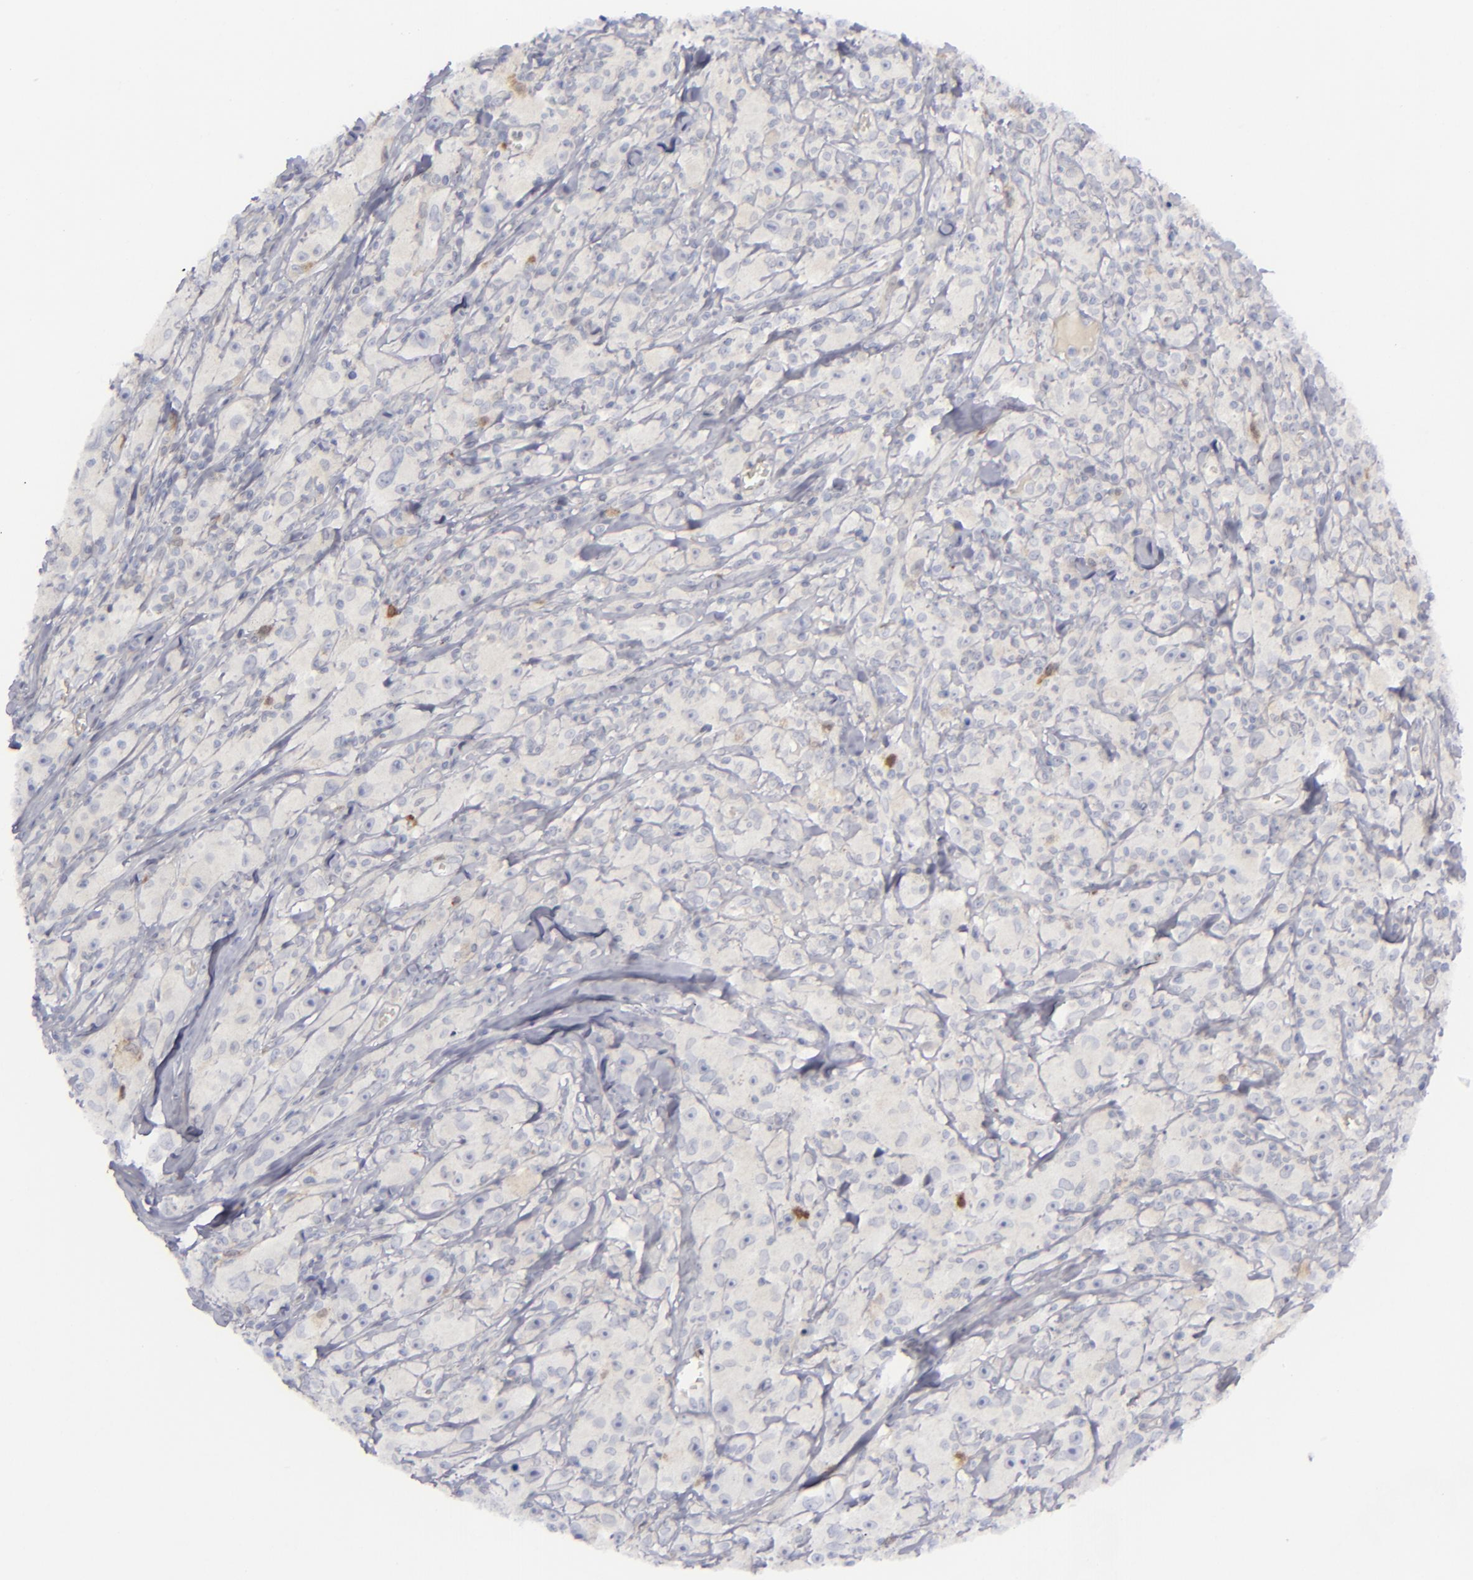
{"staining": {"intensity": "moderate", "quantity": "<25%", "location": "cytoplasmic/membranous,nuclear"}, "tissue": "melanoma", "cell_type": "Tumor cells", "image_type": "cancer", "snomed": [{"axis": "morphology", "description": "Malignant melanoma, NOS"}, {"axis": "topography", "description": "Skin"}], "caption": "A histopathology image of human malignant melanoma stained for a protein demonstrates moderate cytoplasmic/membranous and nuclear brown staining in tumor cells. (DAB IHC, brown staining for protein, blue staining for nuclei).", "gene": "AURKA", "patient": {"sex": "male", "age": 56}}